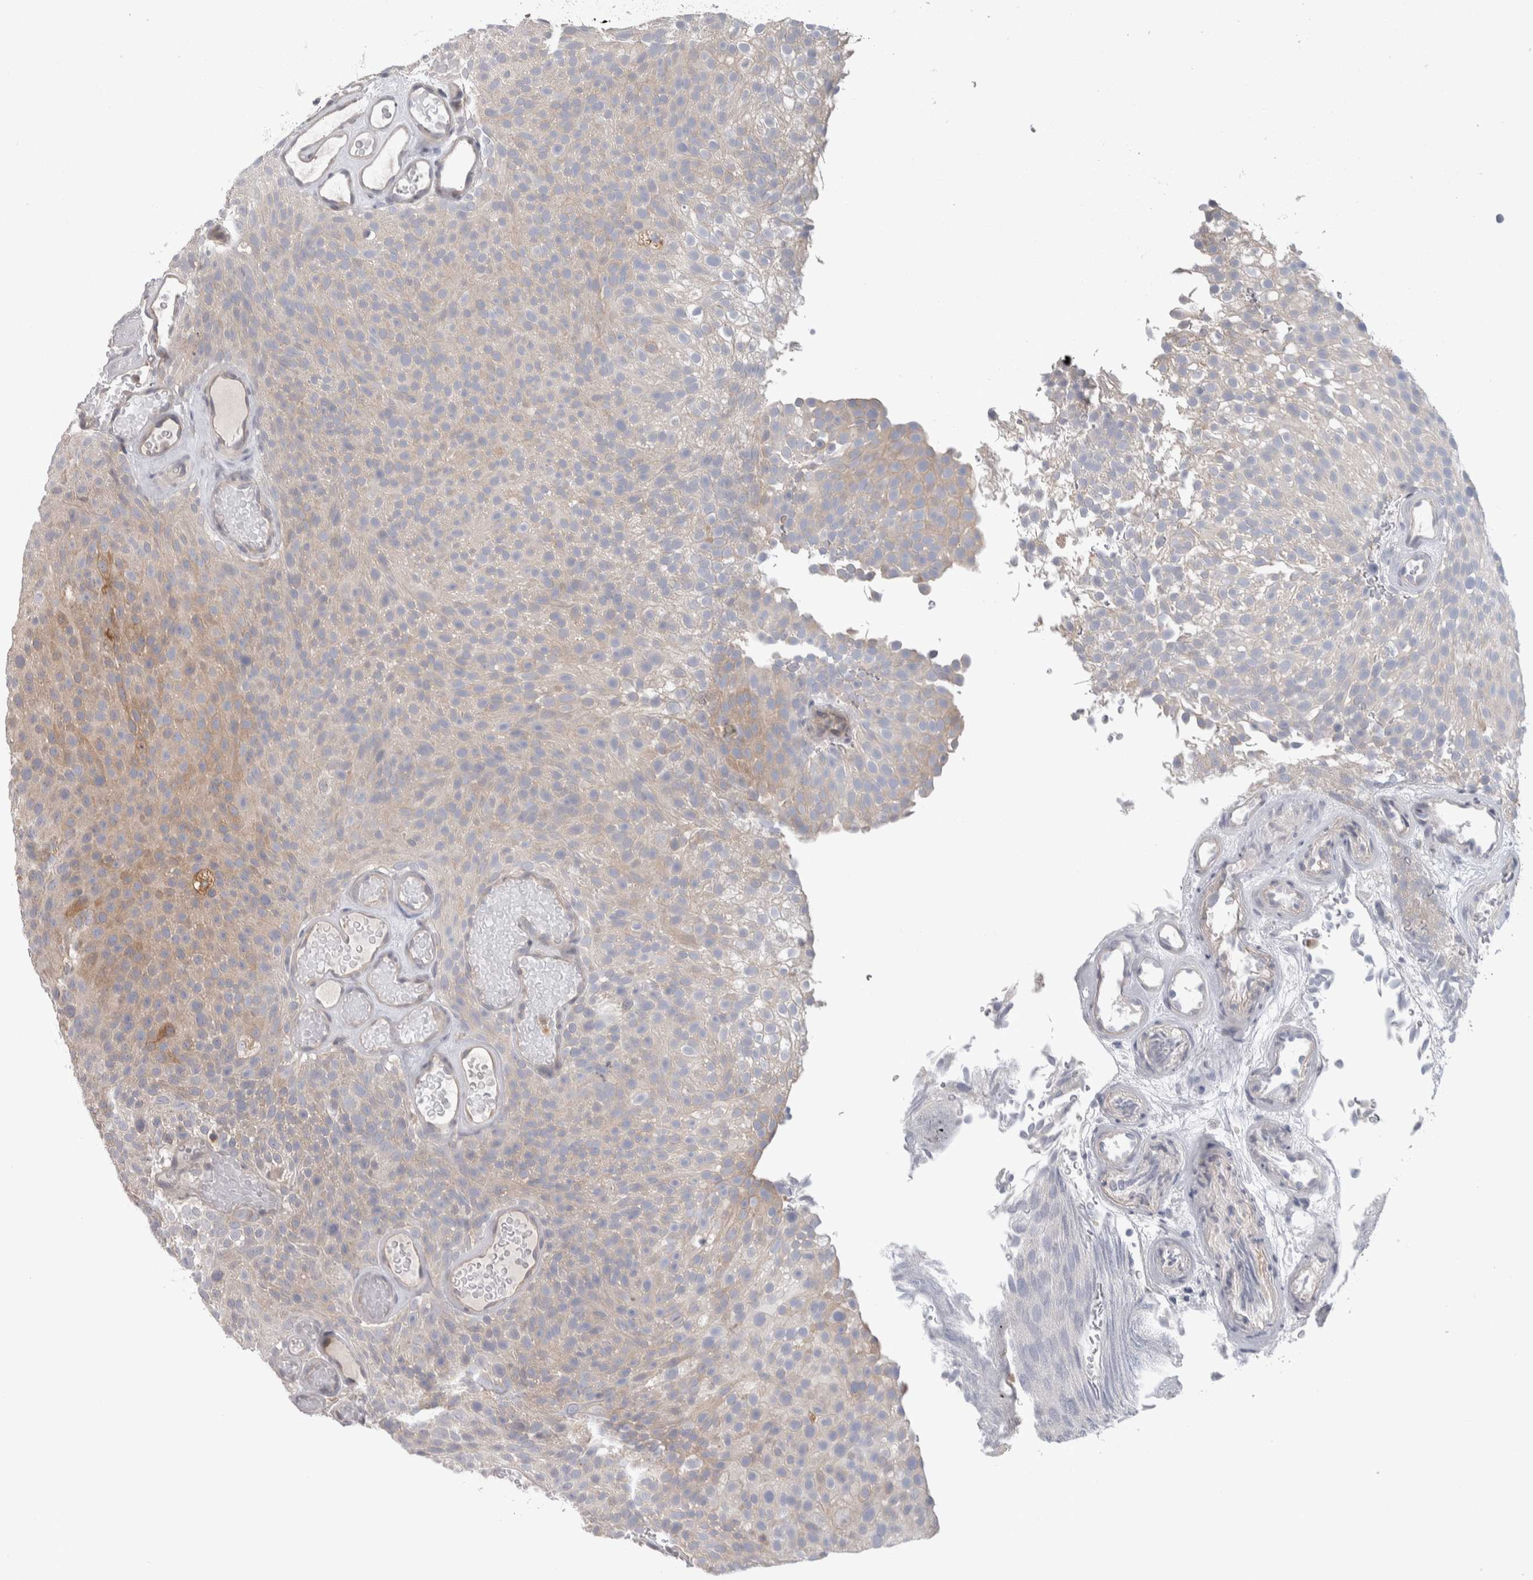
{"staining": {"intensity": "weak", "quantity": "25%-75%", "location": "cytoplasmic/membranous"}, "tissue": "urothelial cancer", "cell_type": "Tumor cells", "image_type": "cancer", "snomed": [{"axis": "morphology", "description": "Urothelial carcinoma, Low grade"}, {"axis": "topography", "description": "Urinary bladder"}], "caption": "Protein expression analysis of human urothelial cancer reveals weak cytoplasmic/membranous positivity in about 25%-75% of tumor cells.", "gene": "HTATIP2", "patient": {"sex": "male", "age": 78}}